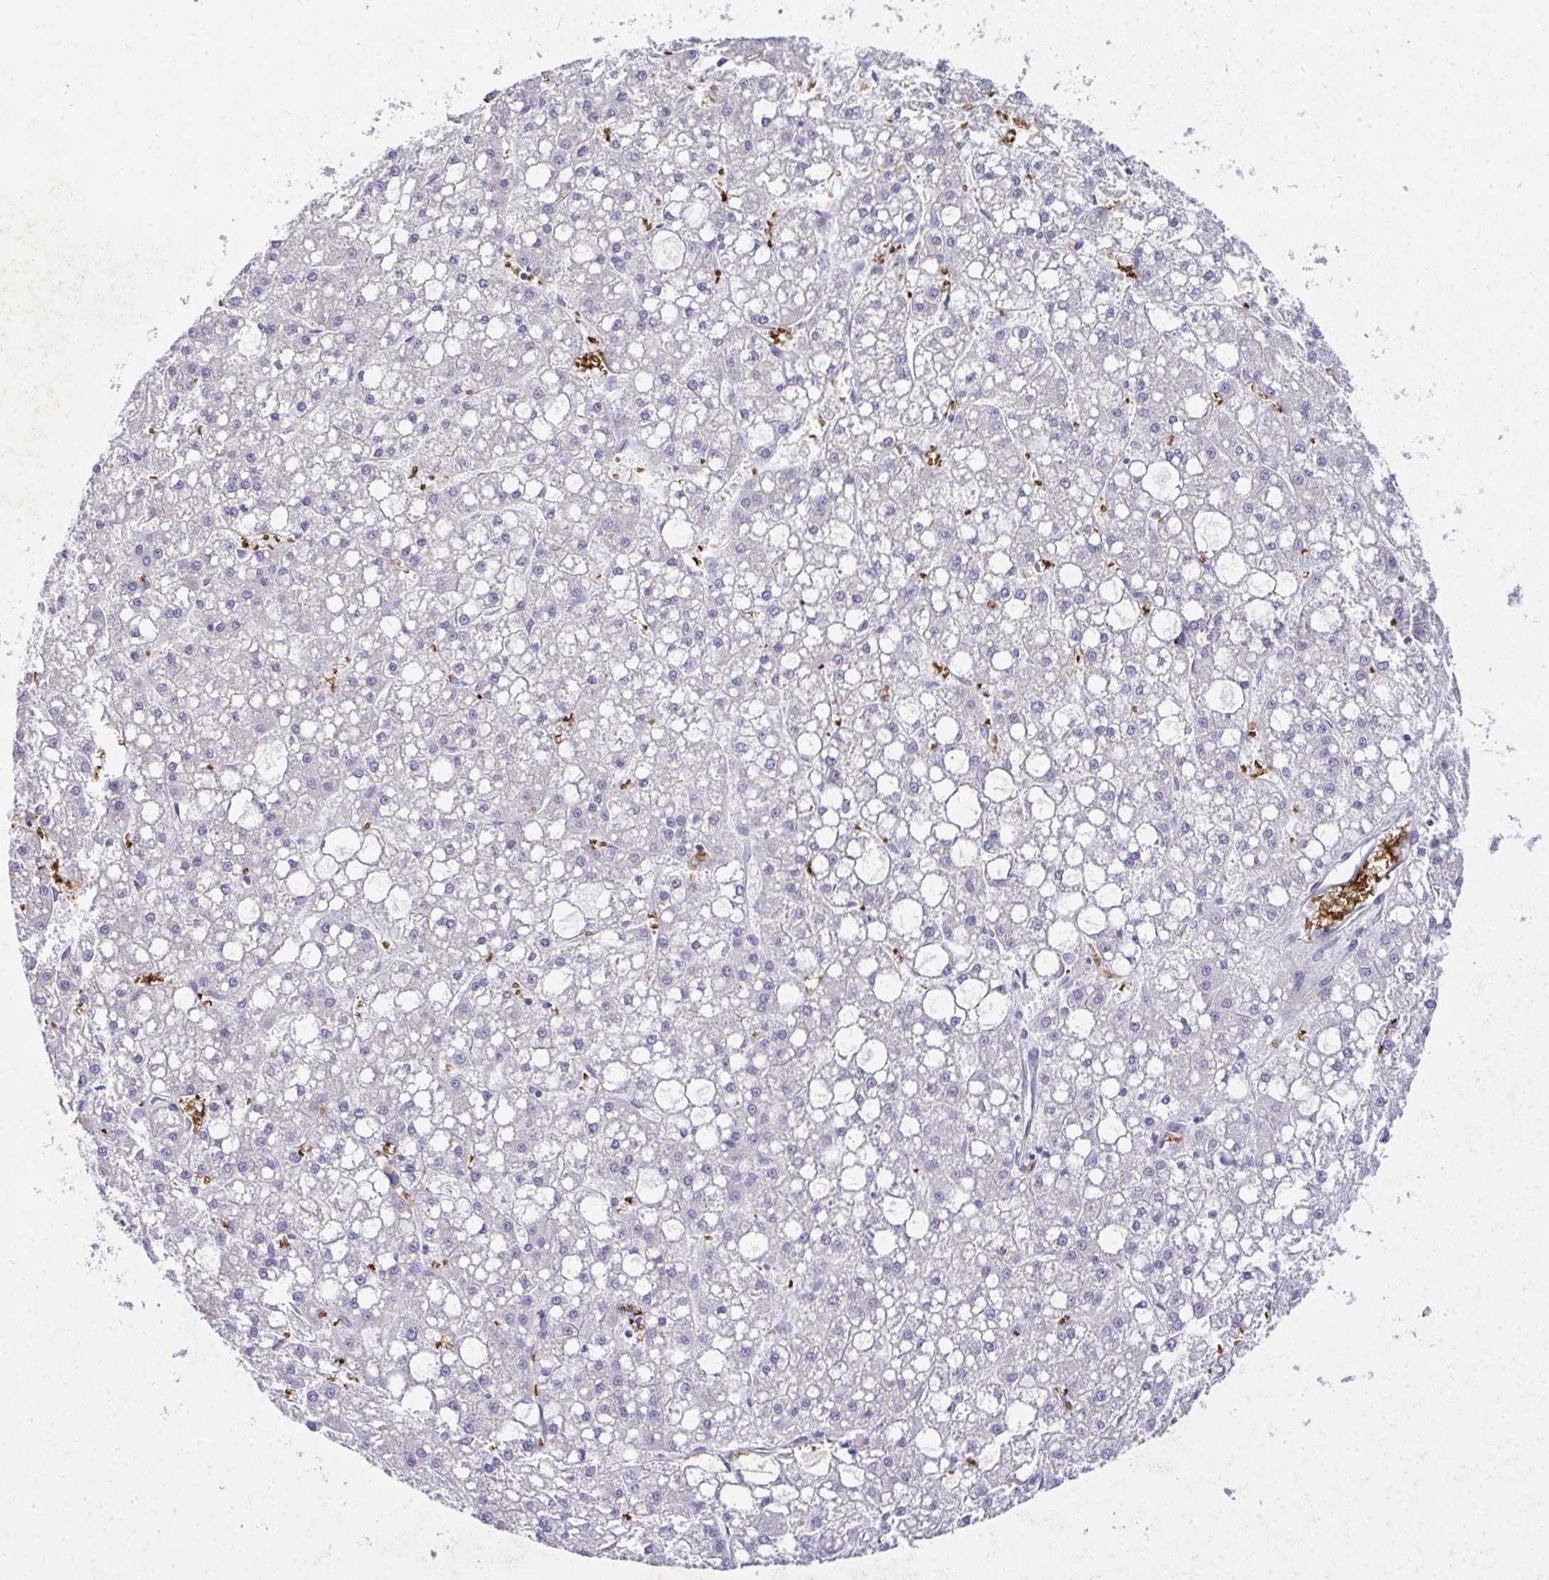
{"staining": {"intensity": "negative", "quantity": "none", "location": "none"}, "tissue": "liver cancer", "cell_type": "Tumor cells", "image_type": "cancer", "snomed": [{"axis": "morphology", "description": "Carcinoma, Hepatocellular, NOS"}, {"axis": "topography", "description": "Liver"}], "caption": "Immunohistochemistry (IHC) micrograph of human liver cancer stained for a protein (brown), which demonstrates no staining in tumor cells.", "gene": "SPTB", "patient": {"sex": "male", "age": 67}}